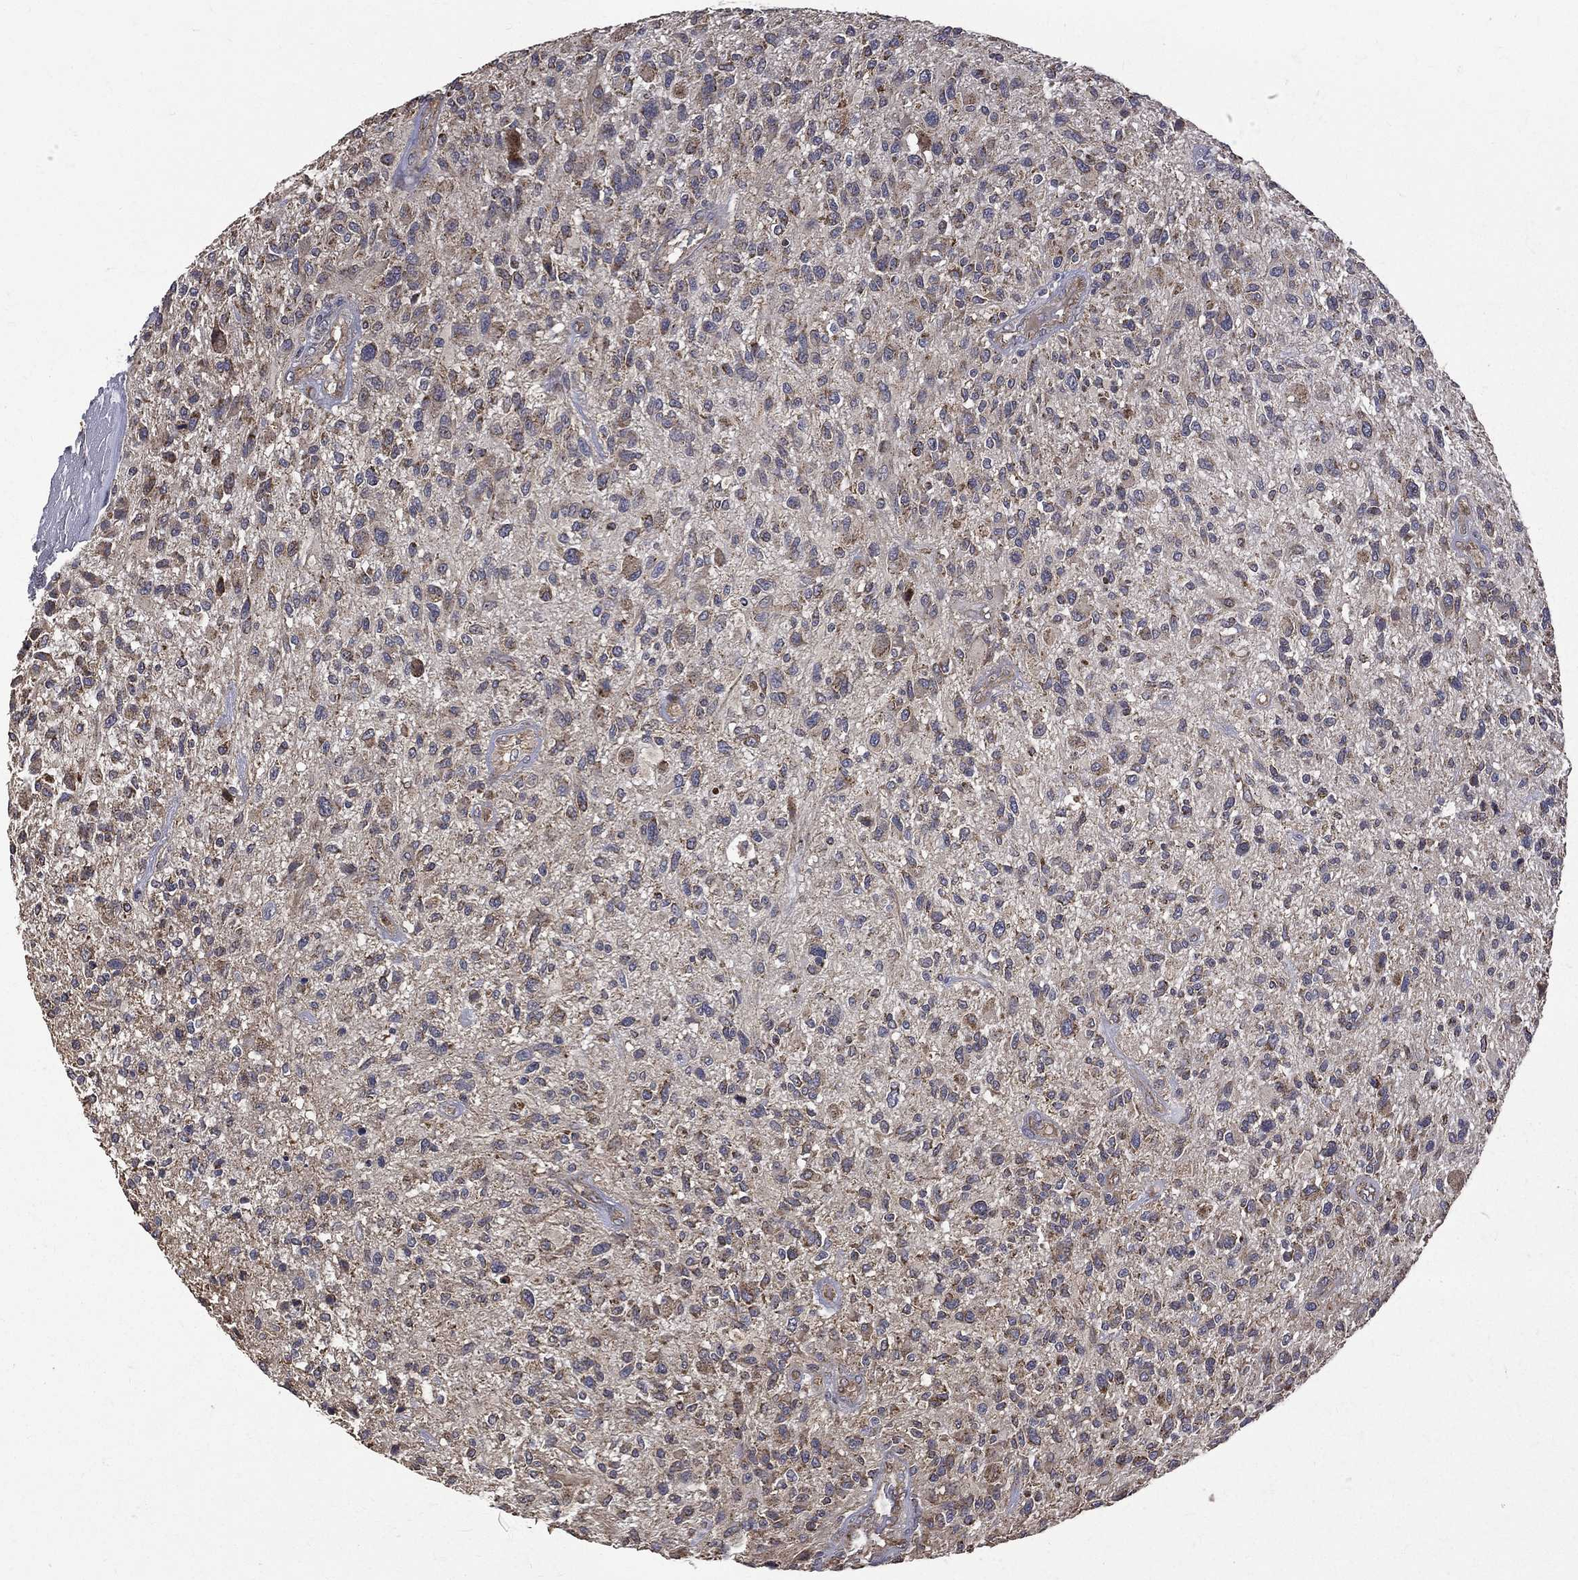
{"staining": {"intensity": "weak", "quantity": "<25%", "location": "cytoplasmic/membranous"}, "tissue": "glioma", "cell_type": "Tumor cells", "image_type": "cancer", "snomed": [{"axis": "morphology", "description": "Glioma, malignant, High grade"}, {"axis": "topography", "description": "Brain"}], "caption": "Glioma was stained to show a protein in brown. There is no significant staining in tumor cells.", "gene": "RPGR", "patient": {"sex": "male", "age": 47}}